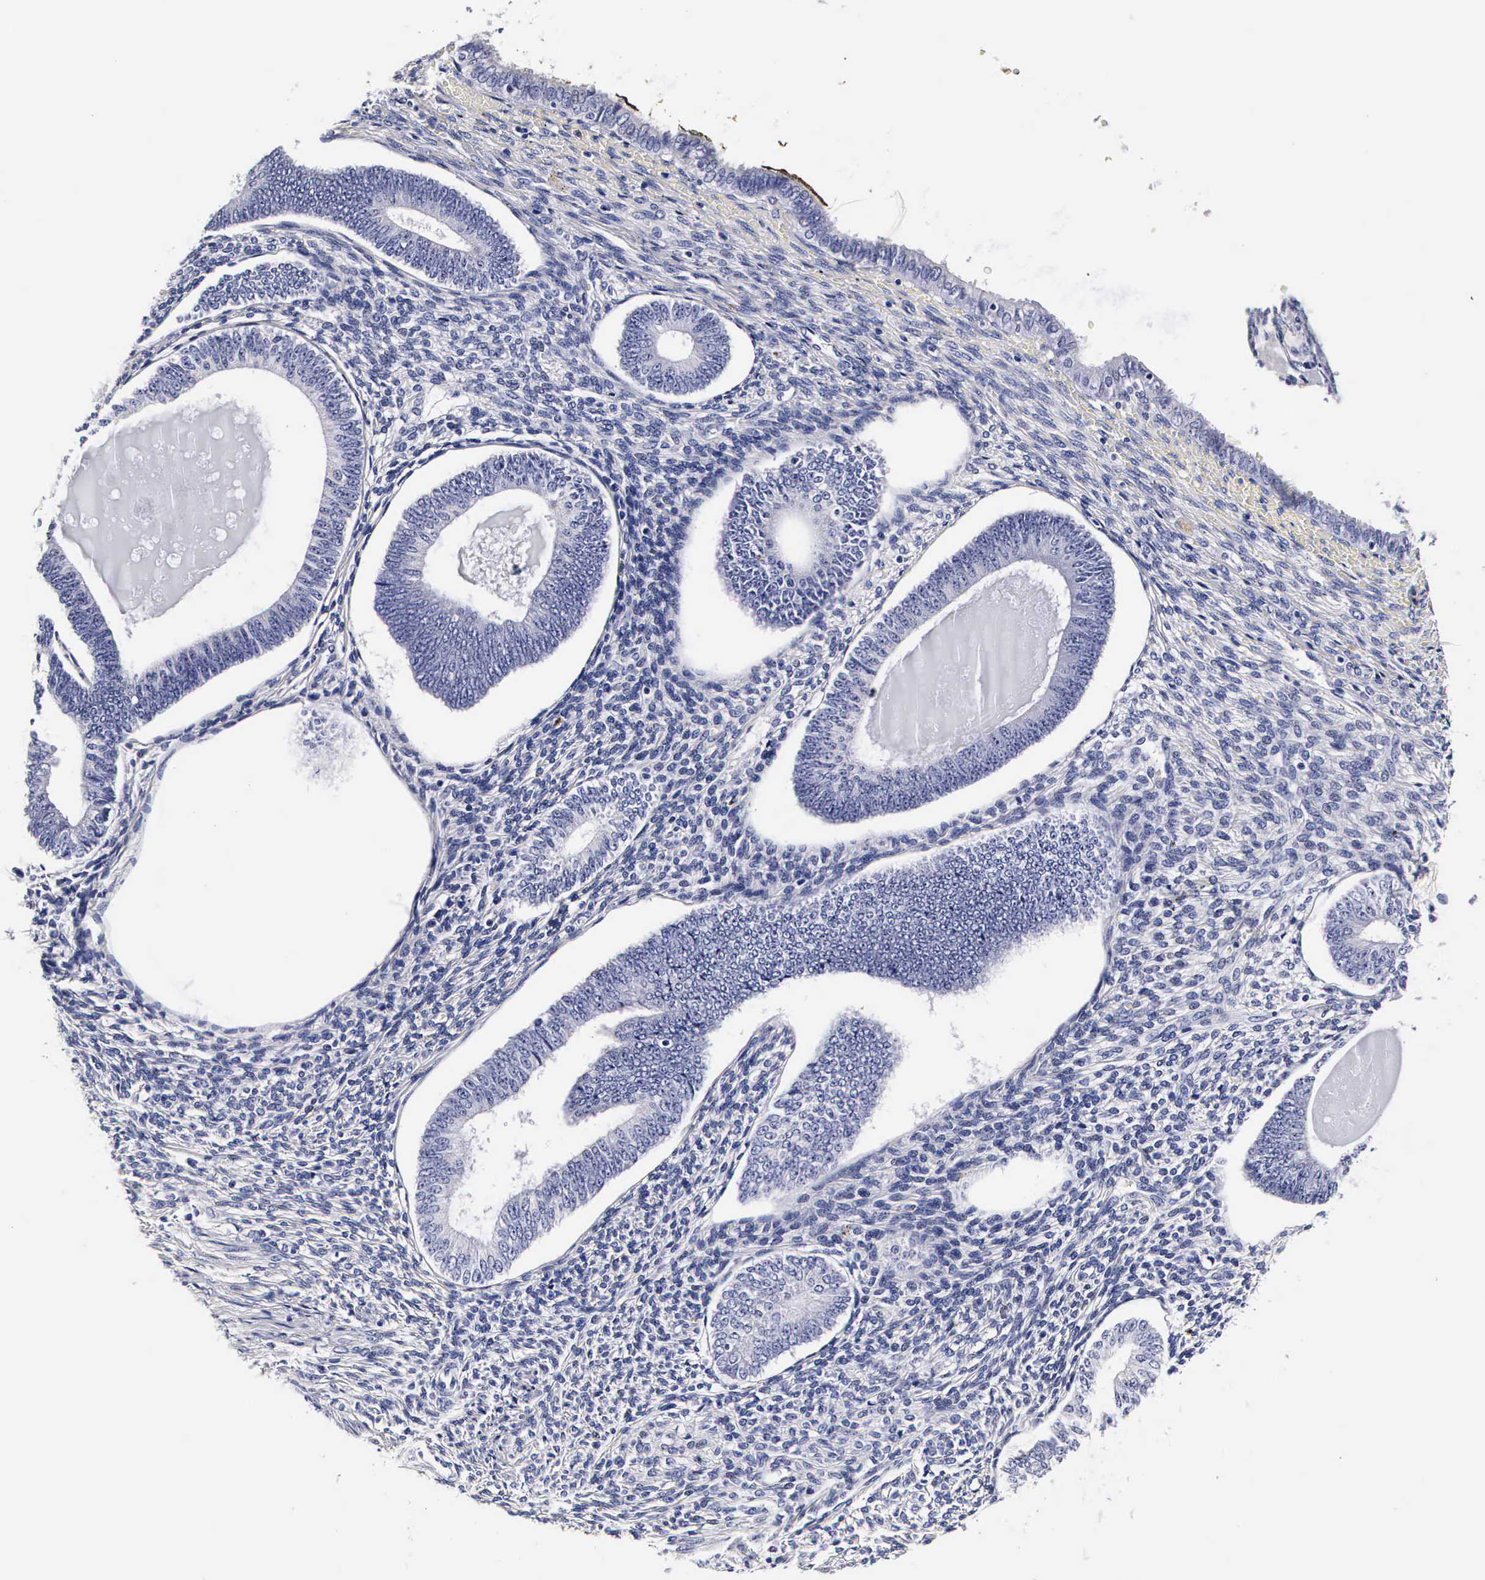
{"staining": {"intensity": "weak", "quantity": "<25%", "location": "cytoplasmic/membranous"}, "tissue": "endometrium", "cell_type": "Cells in endometrial stroma", "image_type": "normal", "snomed": [{"axis": "morphology", "description": "Normal tissue, NOS"}, {"axis": "topography", "description": "Endometrium"}], "caption": "Immunohistochemical staining of unremarkable endometrium exhibits no significant staining in cells in endometrial stroma.", "gene": "RNASE6", "patient": {"sex": "female", "age": 82}}